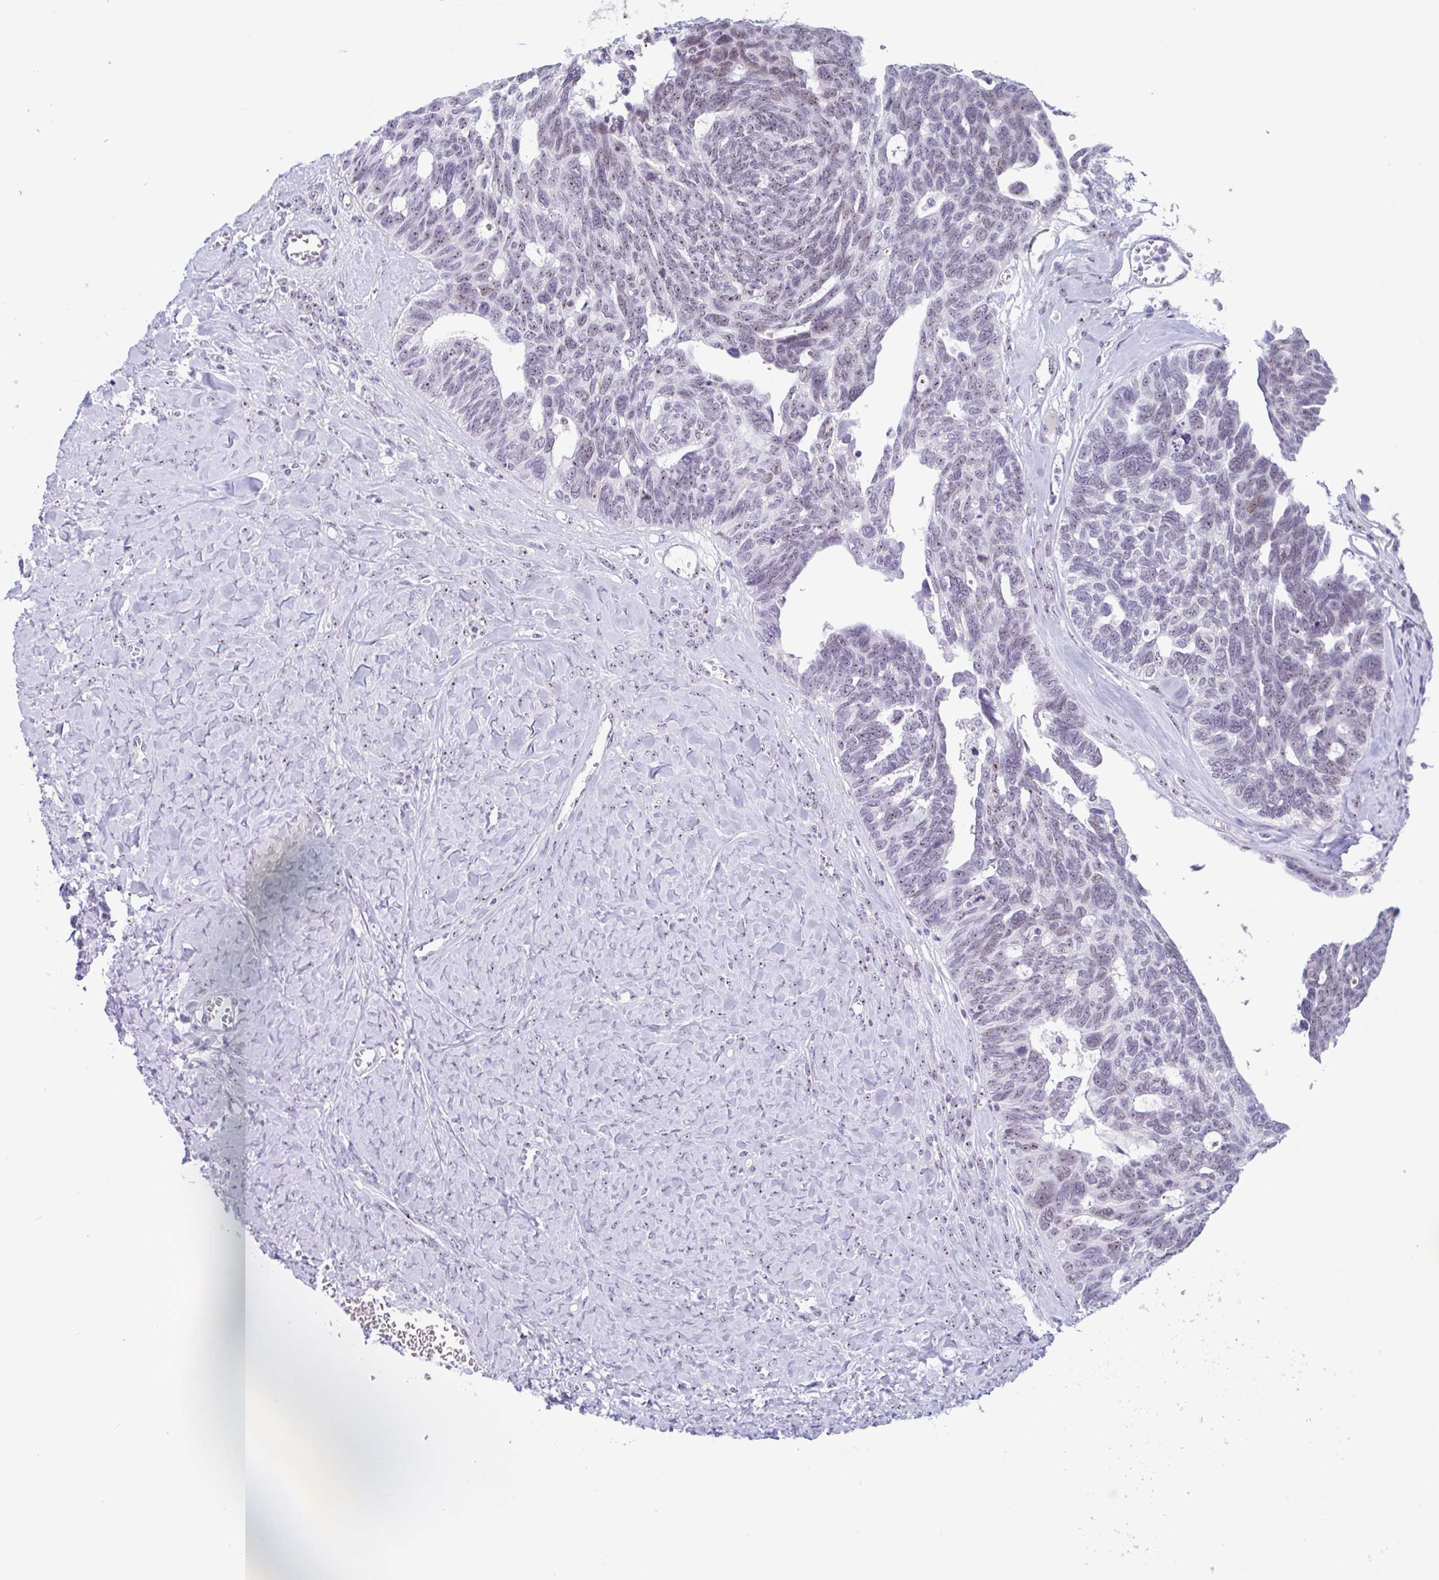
{"staining": {"intensity": "moderate", "quantity": "25%-75%", "location": "nuclear"}, "tissue": "ovarian cancer", "cell_type": "Tumor cells", "image_type": "cancer", "snomed": [{"axis": "morphology", "description": "Cystadenocarcinoma, serous, NOS"}, {"axis": "topography", "description": "Ovary"}], "caption": "A brown stain shows moderate nuclear positivity of a protein in human serous cystadenocarcinoma (ovarian) tumor cells. The staining was performed using DAB (3,3'-diaminobenzidine), with brown indicating positive protein expression. Nuclei are stained blue with hematoxylin.", "gene": "LENG9", "patient": {"sex": "female", "age": 79}}